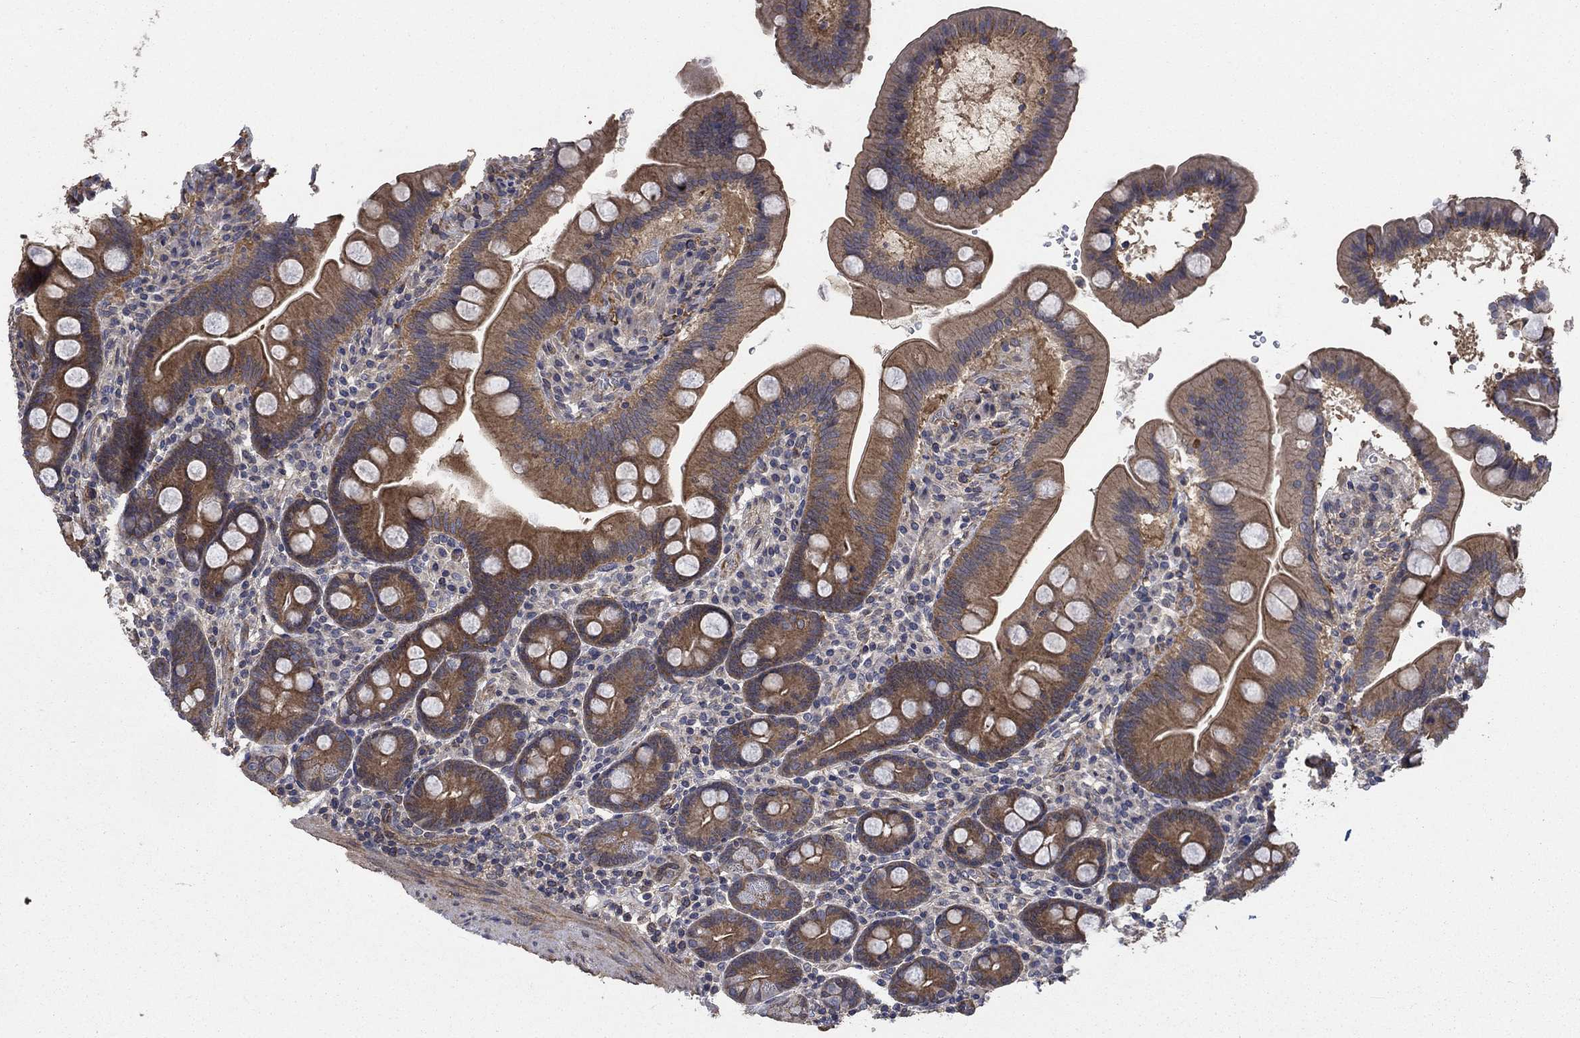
{"staining": {"intensity": "moderate", "quantity": "25%-75%", "location": "cytoplasmic/membranous"}, "tissue": "duodenum", "cell_type": "Glandular cells", "image_type": "normal", "snomed": [{"axis": "morphology", "description": "Normal tissue, NOS"}, {"axis": "topography", "description": "Duodenum"}], "caption": "Unremarkable duodenum demonstrates moderate cytoplasmic/membranous staining in about 25%-75% of glandular cells, visualized by immunohistochemistry. The staining was performed using DAB to visualize the protein expression in brown, while the nuclei were stained in blue with hematoxylin (Magnification: 20x).", "gene": "PDE3A", "patient": {"sex": "male", "age": 59}}